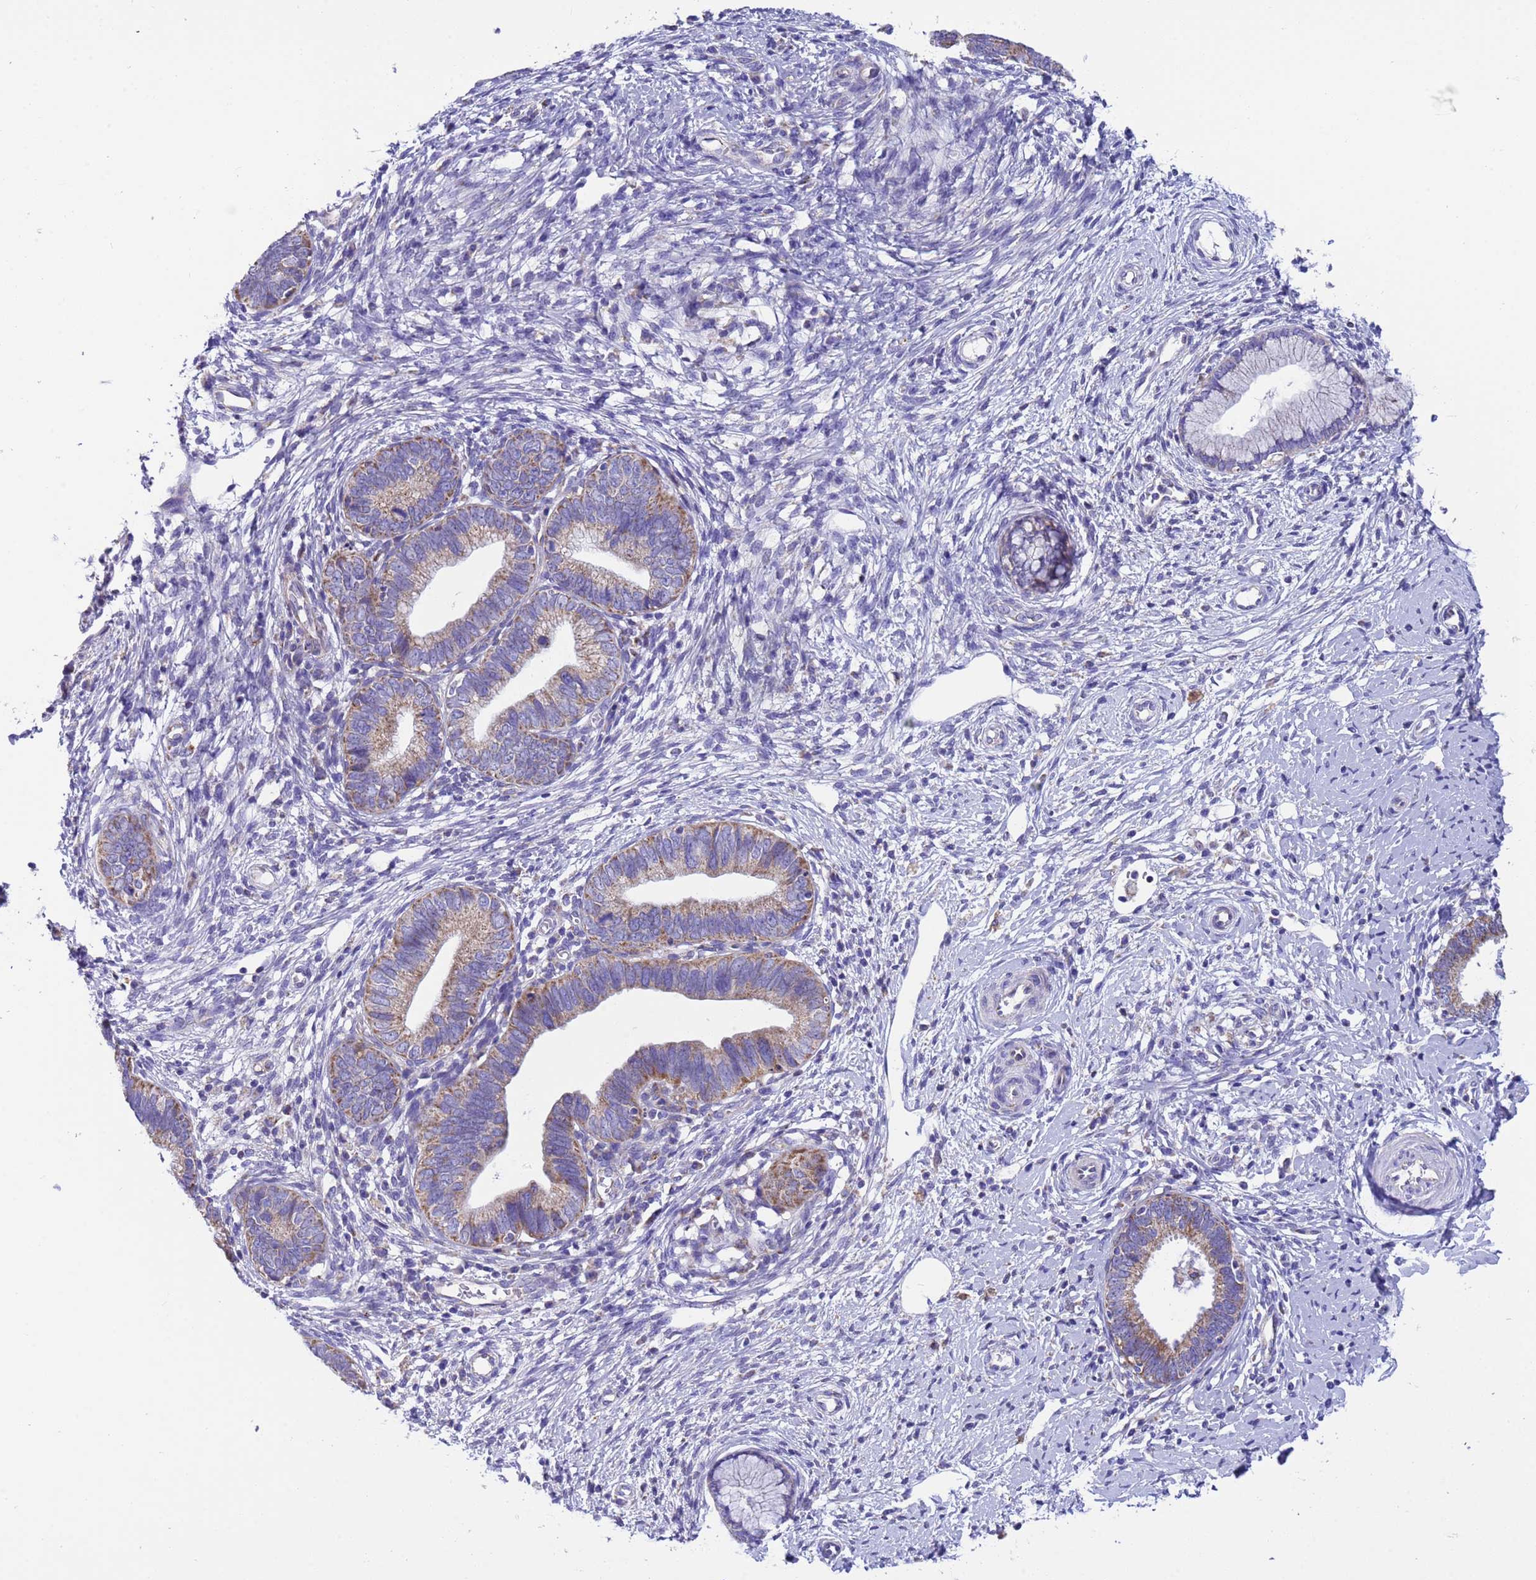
{"staining": {"intensity": "moderate", "quantity": "<25%", "location": "cytoplasmic/membranous"}, "tissue": "cervical cancer", "cell_type": "Tumor cells", "image_type": "cancer", "snomed": [{"axis": "morphology", "description": "Adenocarcinoma, NOS"}, {"axis": "topography", "description": "Cervix"}], "caption": "Protein expression analysis of cervical cancer (adenocarcinoma) exhibits moderate cytoplasmic/membranous positivity in approximately <25% of tumor cells. (DAB IHC, brown staining for protein, blue staining for nuclei).", "gene": "CCDC191", "patient": {"sex": "female", "age": 36}}